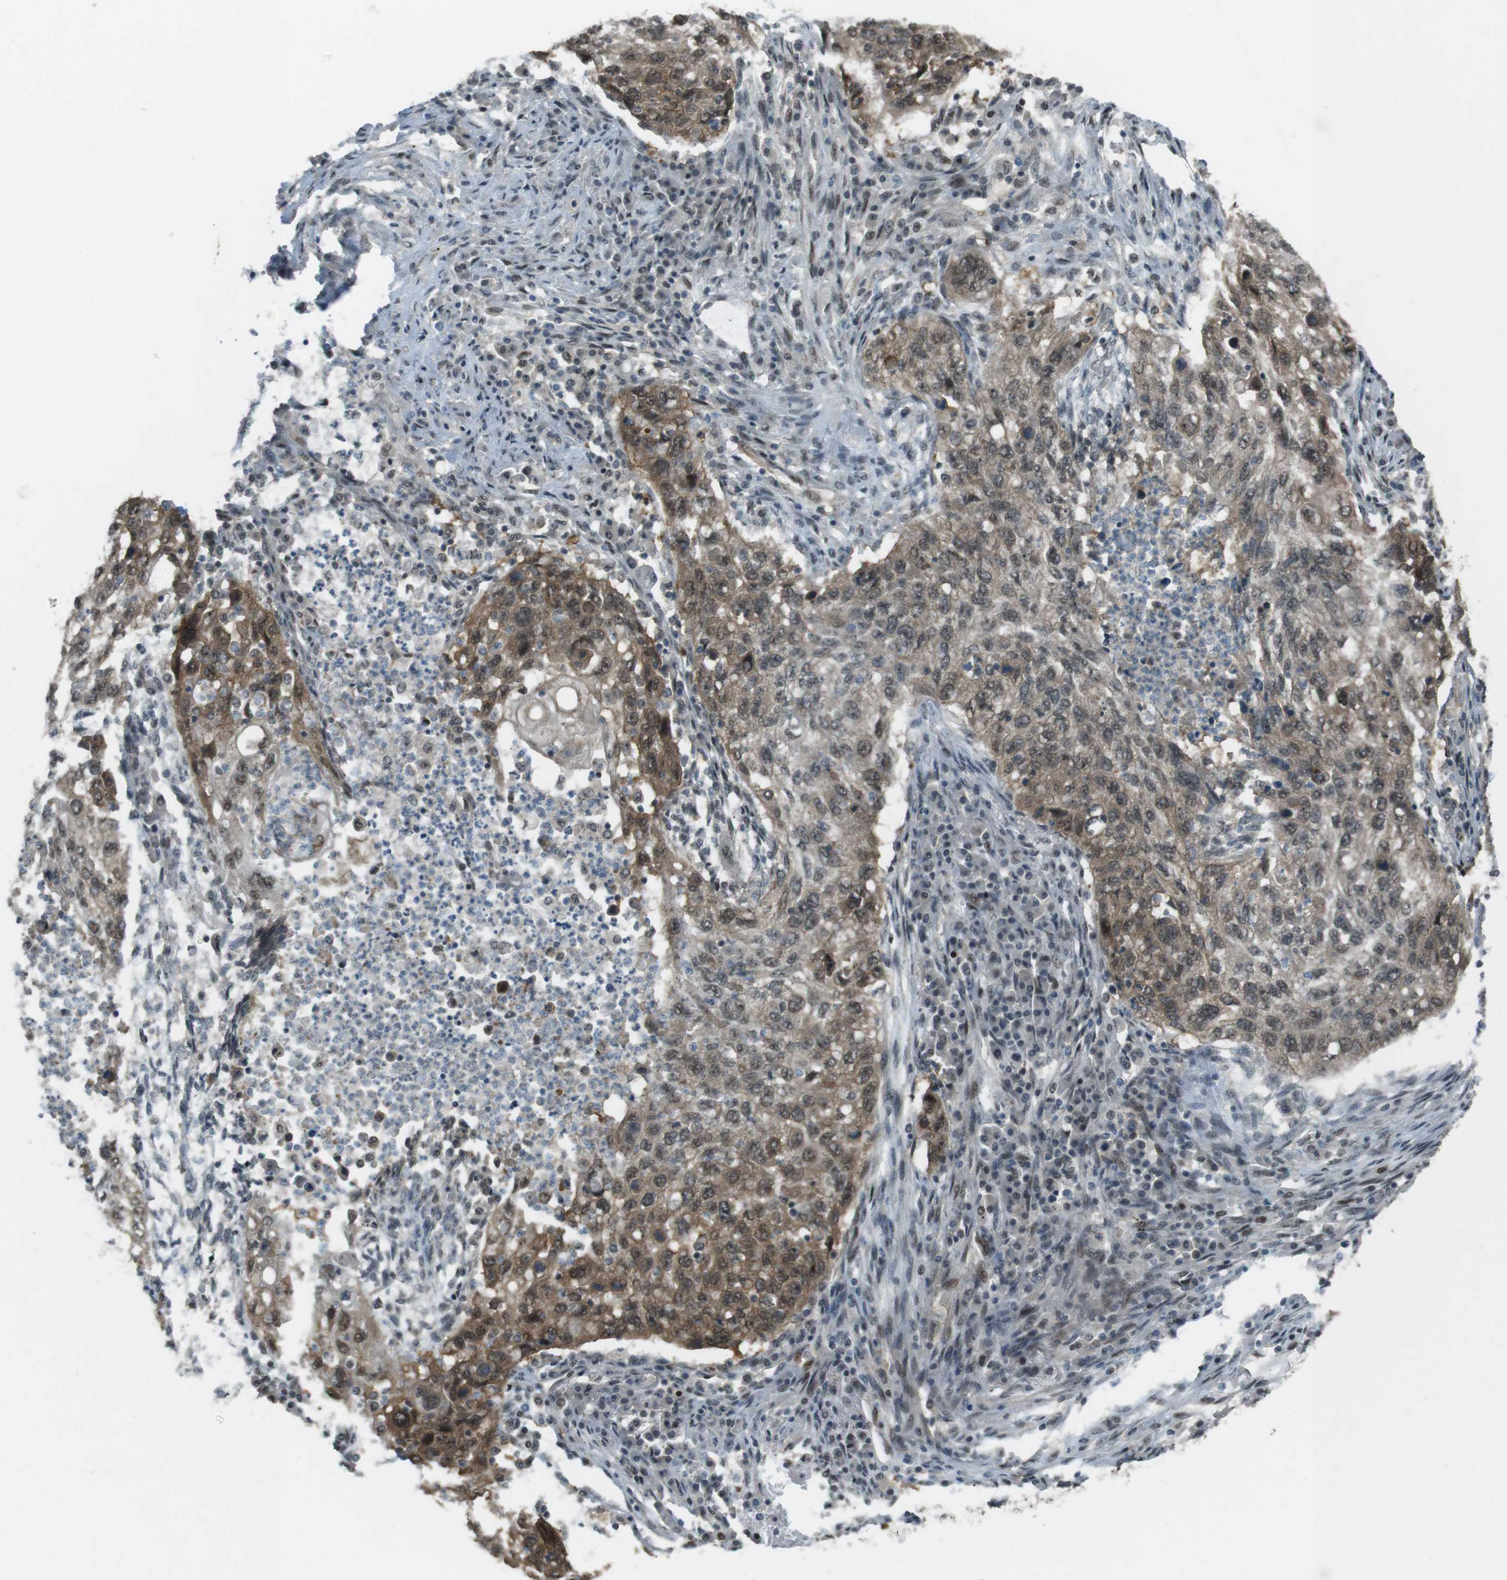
{"staining": {"intensity": "moderate", "quantity": ">75%", "location": "cytoplasmic/membranous,nuclear"}, "tissue": "lung cancer", "cell_type": "Tumor cells", "image_type": "cancer", "snomed": [{"axis": "morphology", "description": "Squamous cell carcinoma, NOS"}, {"axis": "topography", "description": "Lung"}], "caption": "DAB (3,3'-diaminobenzidine) immunohistochemical staining of human lung squamous cell carcinoma exhibits moderate cytoplasmic/membranous and nuclear protein positivity in approximately >75% of tumor cells. Nuclei are stained in blue.", "gene": "SLITRK5", "patient": {"sex": "female", "age": 63}}